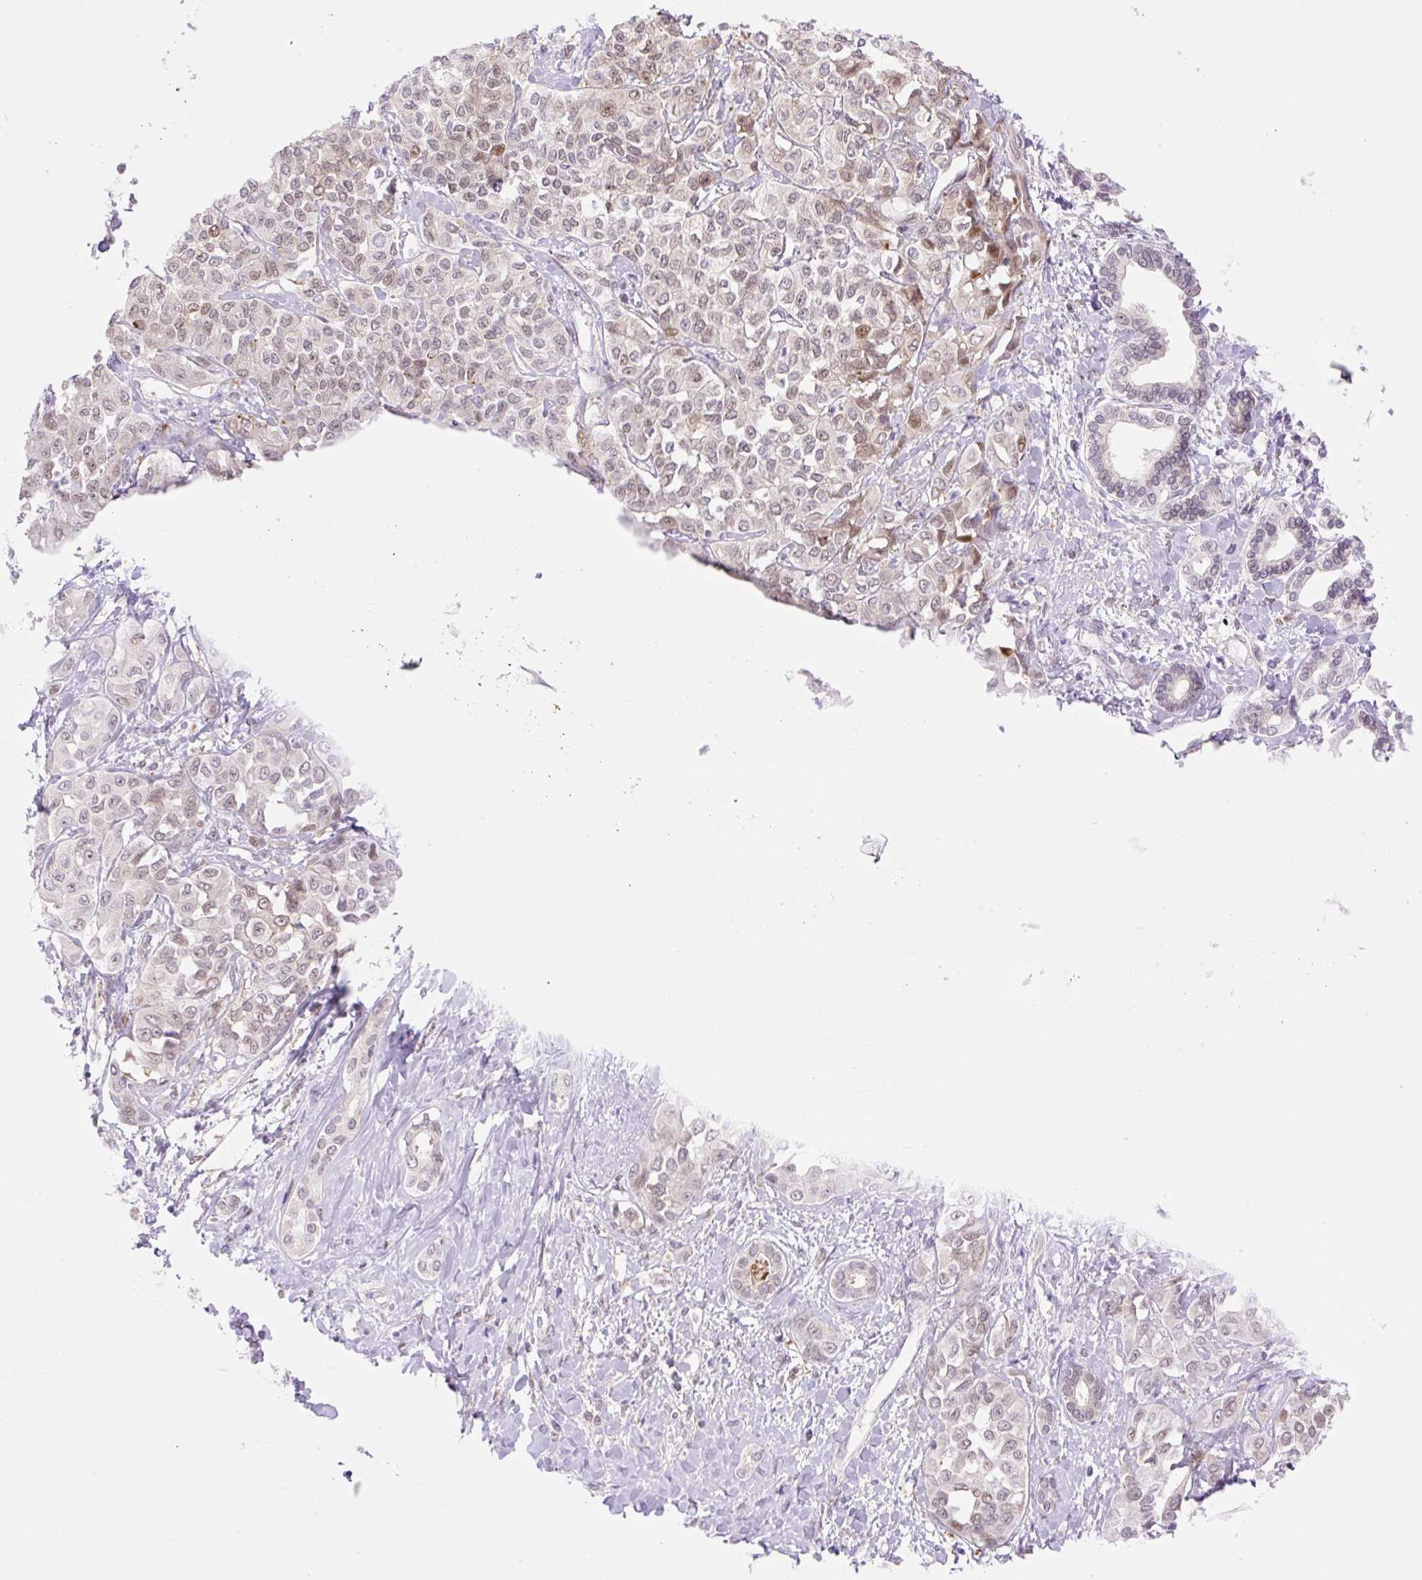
{"staining": {"intensity": "weak", "quantity": "25%-75%", "location": "cytoplasmic/membranous,nuclear"}, "tissue": "liver cancer", "cell_type": "Tumor cells", "image_type": "cancer", "snomed": [{"axis": "morphology", "description": "Cholangiocarcinoma"}, {"axis": "topography", "description": "Liver"}], "caption": "Immunohistochemistry (IHC) histopathology image of human liver cancer (cholangiocarcinoma) stained for a protein (brown), which displays low levels of weak cytoplasmic/membranous and nuclear staining in approximately 25%-75% of tumor cells.", "gene": "ZFP41", "patient": {"sex": "female", "age": 77}}